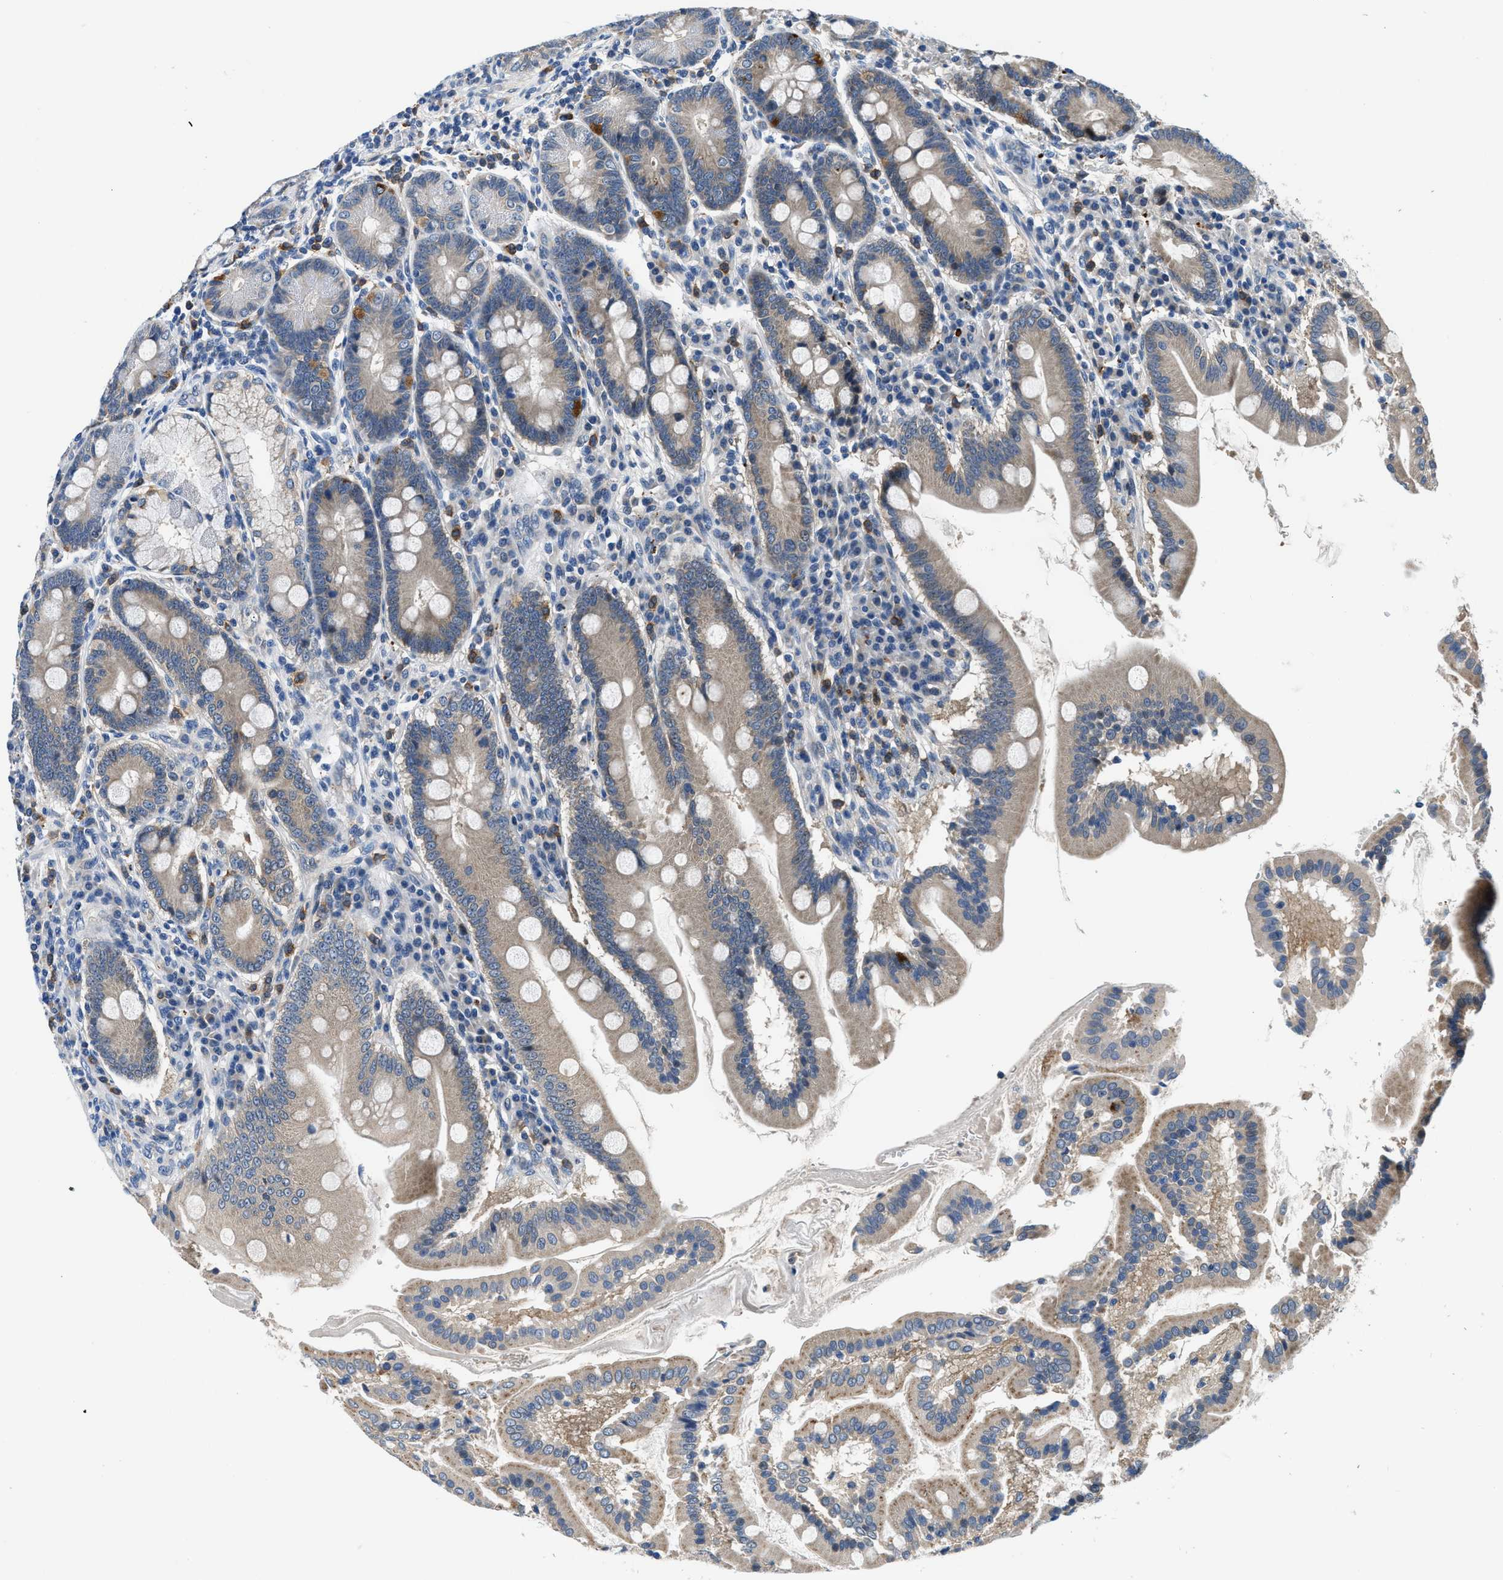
{"staining": {"intensity": "weak", "quantity": ">75%", "location": "cytoplasmic/membranous"}, "tissue": "duodenum", "cell_type": "Glandular cells", "image_type": "normal", "snomed": [{"axis": "morphology", "description": "Normal tissue, NOS"}, {"axis": "topography", "description": "Duodenum"}], "caption": "Duodenum stained for a protein (brown) shows weak cytoplasmic/membranous positive staining in approximately >75% of glandular cells.", "gene": "ADGRE3", "patient": {"sex": "male", "age": 50}}